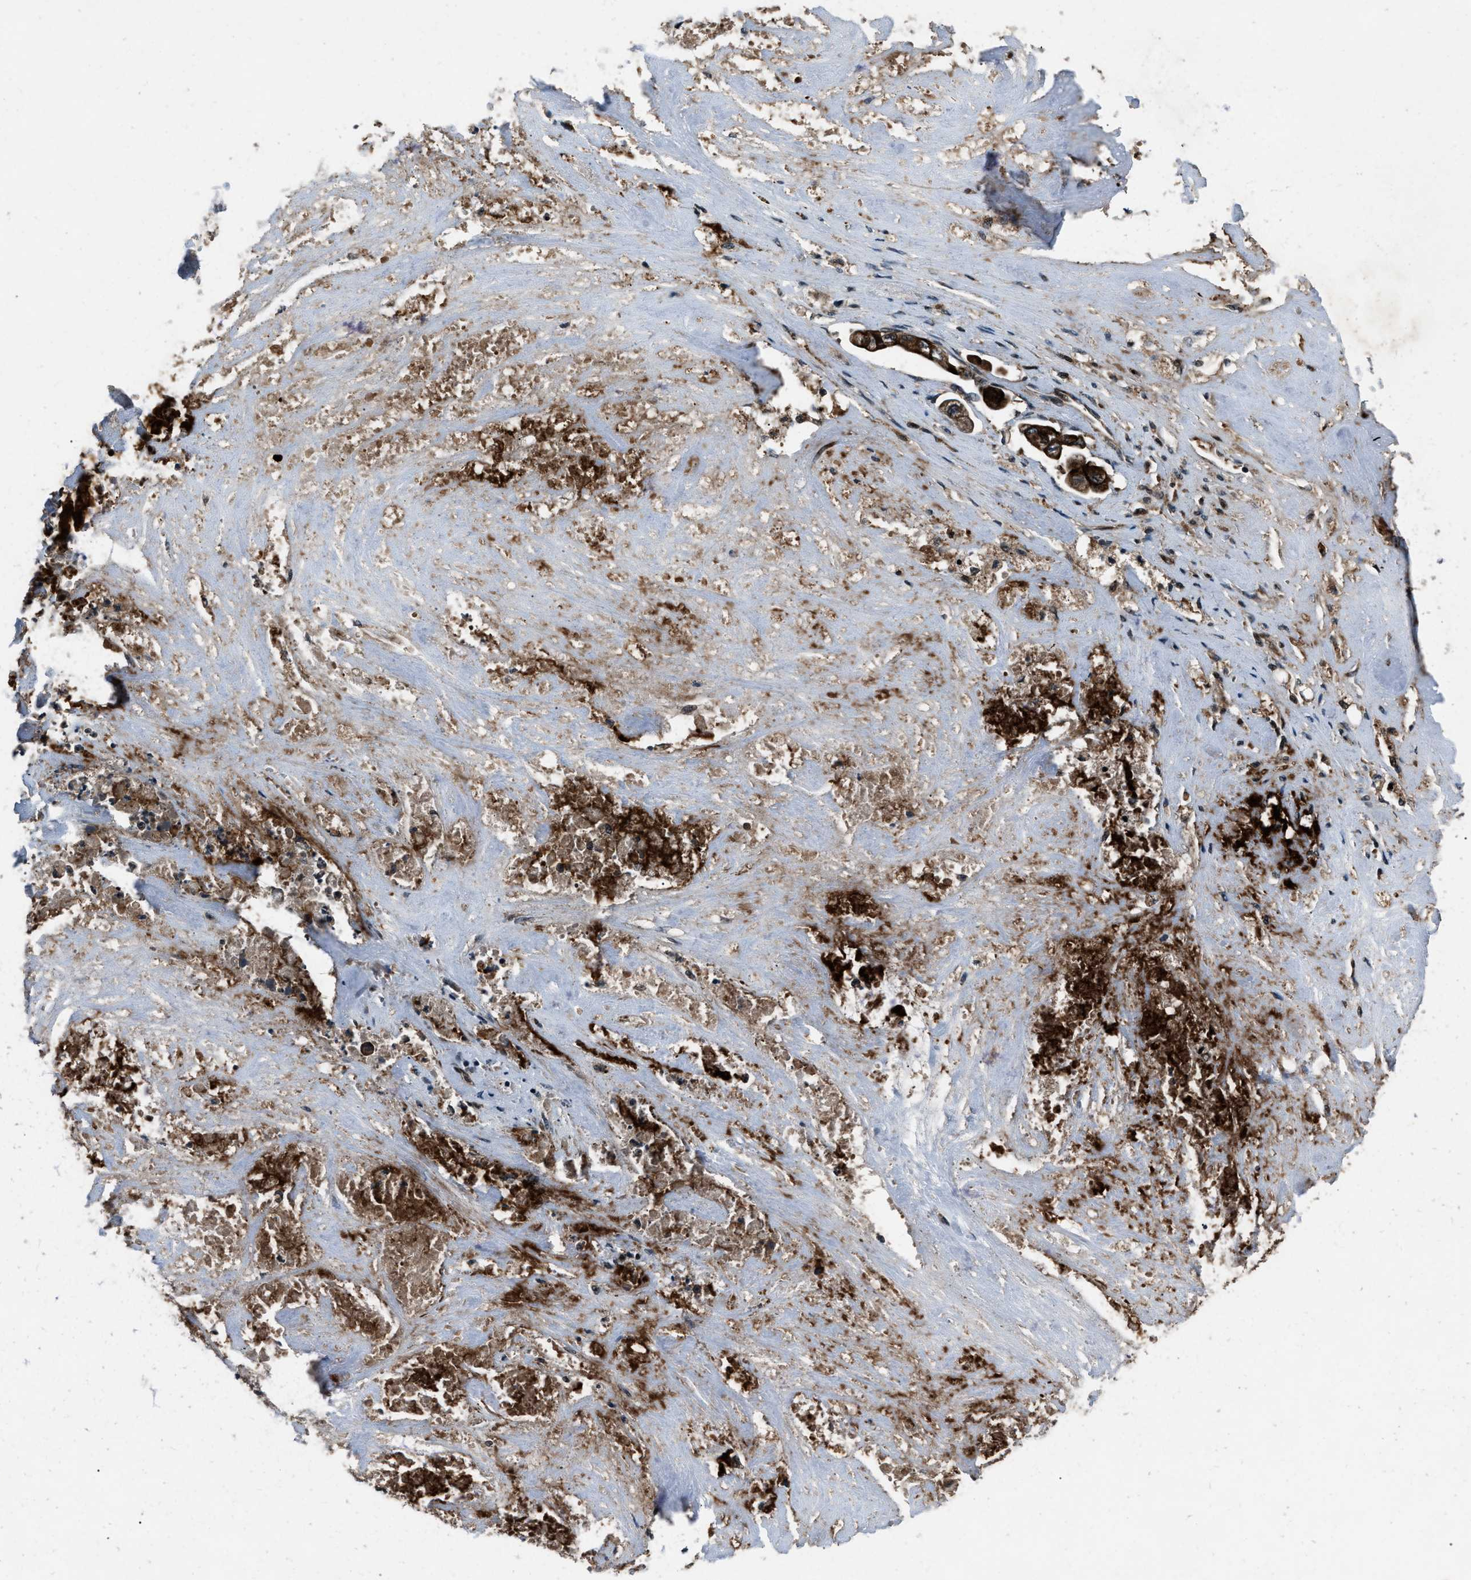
{"staining": {"intensity": "strong", "quantity": ">75%", "location": "cytoplasmic/membranous"}, "tissue": "stomach cancer", "cell_type": "Tumor cells", "image_type": "cancer", "snomed": [{"axis": "morphology", "description": "Adenocarcinoma, NOS"}, {"axis": "topography", "description": "Stomach"}], "caption": "Tumor cells display strong cytoplasmic/membranous expression in approximately >75% of cells in adenocarcinoma (stomach).", "gene": "IRAK4", "patient": {"sex": "male", "age": 62}}